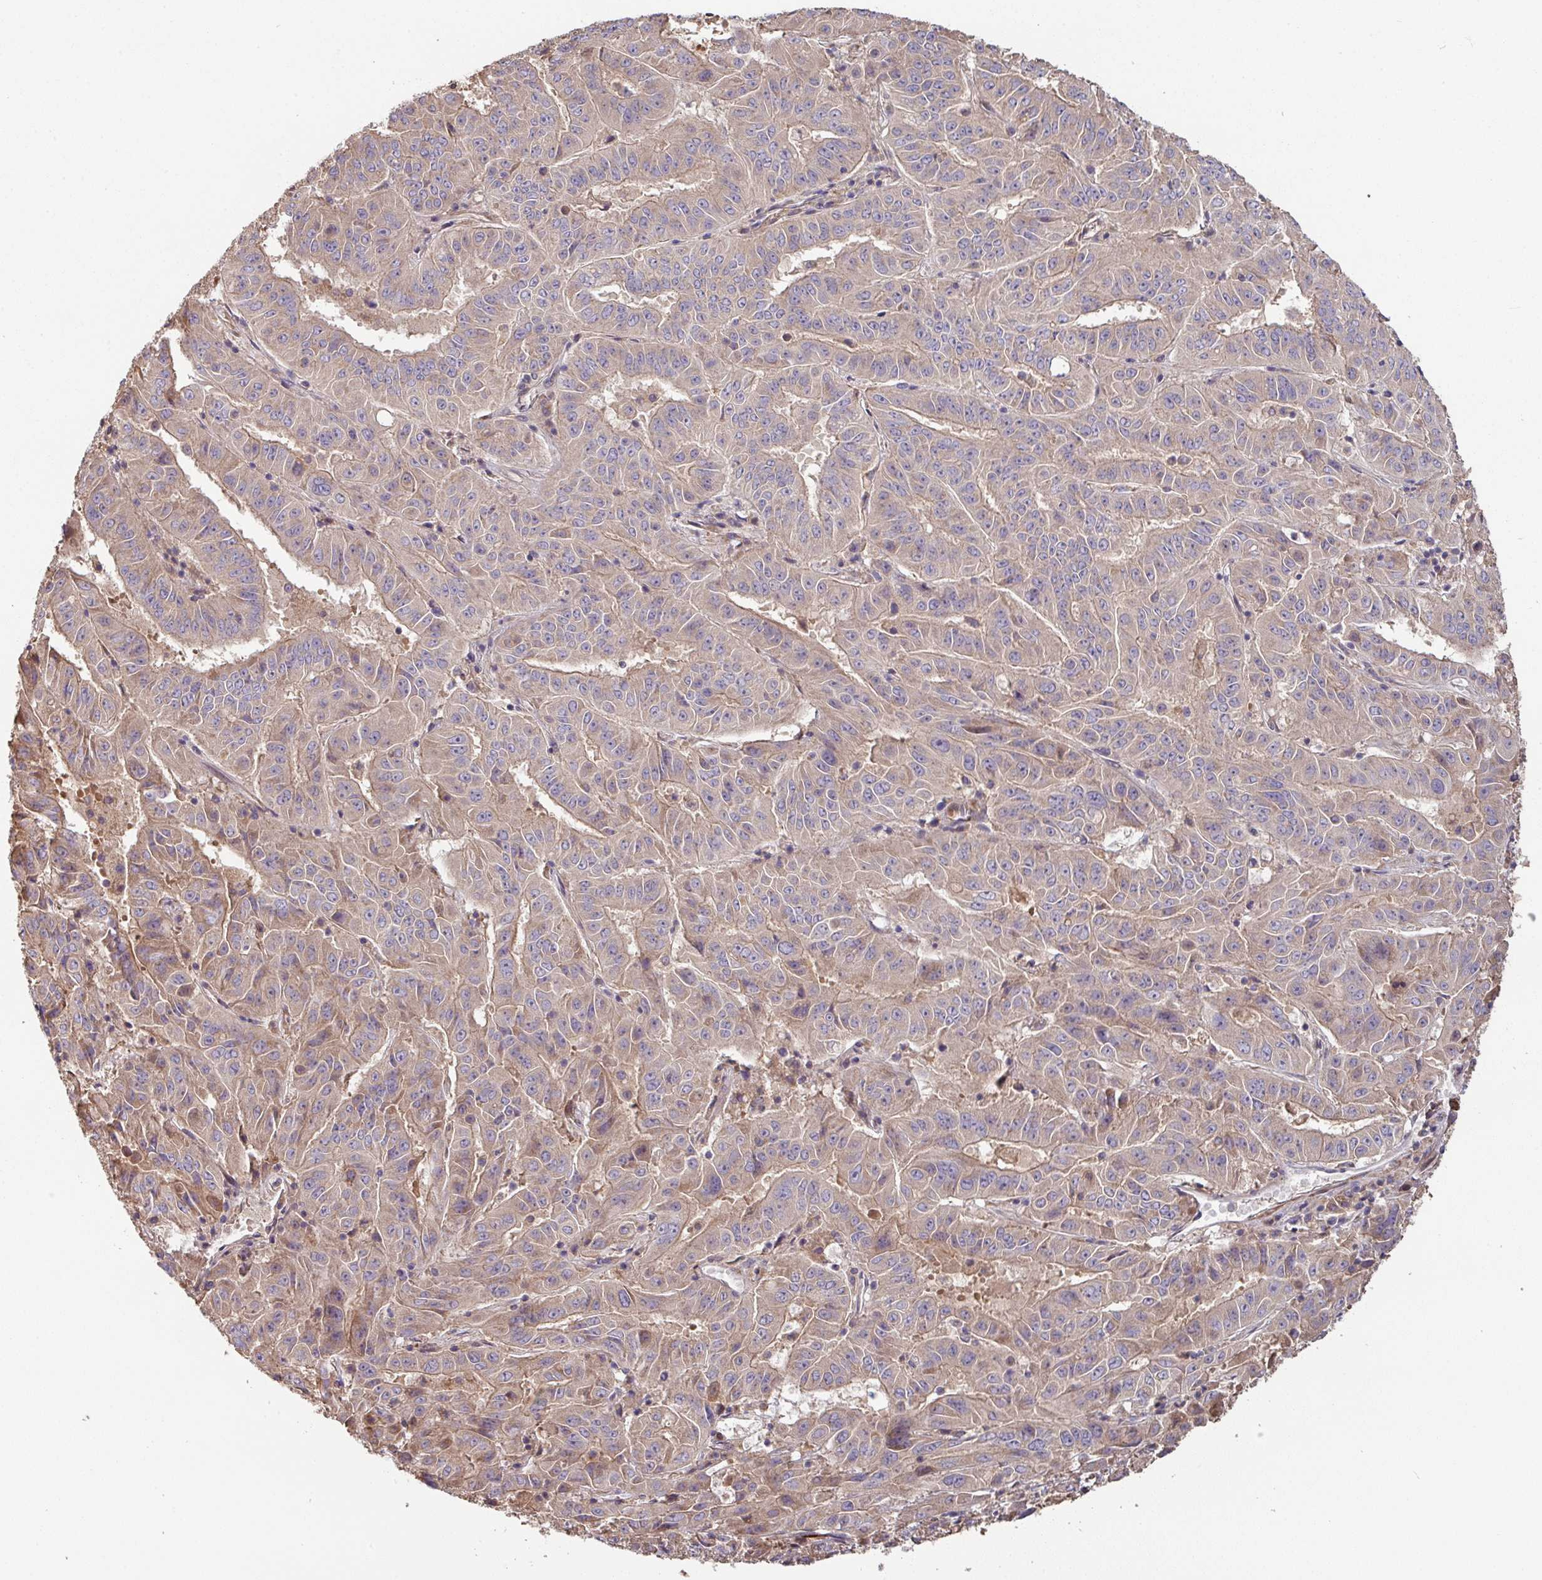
{"staining": {"intensity": "weak", "quantity": "25%-75%", "location": "cytoplasmic/membranous"}, "tissue": "pancreatic cancer", "cell_type": "Tumor cells", "image_type": "cancer", "snomed": [{"axis": "morphology", "description": "Adenocarcinoma, NOS"}, {"axis": "topography", "description": "Pancreas"}], "caption": "Protein analysis of pancreatic cancer (adenocarcinoma) tissue reveals weak cytoplasmic/membranous staining in about 25%-75% of tumor cells.", "gene": "SIK1", "patient": {"sex": "male", "age": 63}}